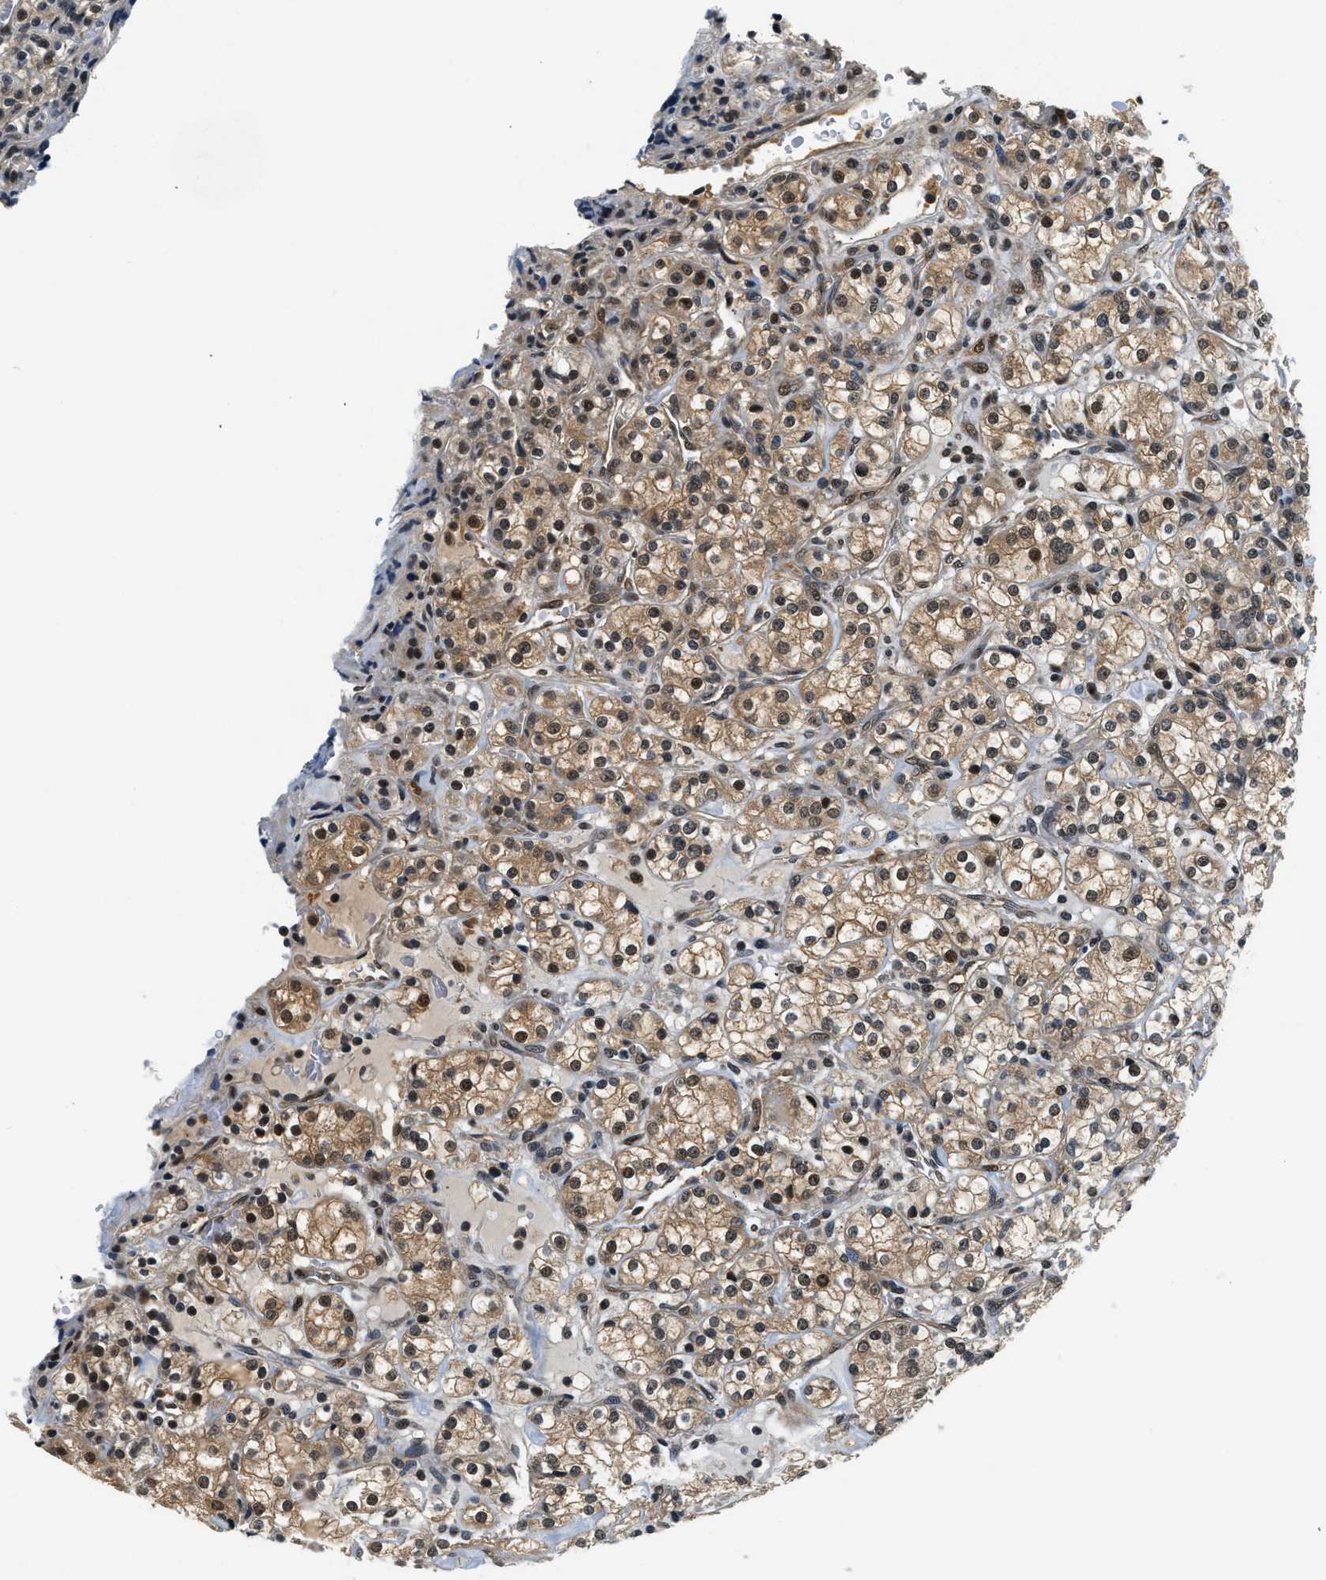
{"staining": {"intensity": "moderate", "quantity": ">75%", "location": "cytoplasmic/membranous,nuclear"}, "tissue": "renal cancer", "cell_type": "Tumor cells", "image_type": "cancer", "snomed": [{"axis": "morphology", "description": "Adenocarcinoma, NOS"}, {"axis": "topography", "description": "Kidney"}], "caption": "DAB (3,3'-diaminobenzidine) immunohistochemical staining of human renal cancer displays moderate cytoplasmic/membranous and nuclear protein expression in approximately >75% of tumor cells. (DAB IHC, brown staining for protein, blue staining for nuclei).", "gene": "PSMD3", "patient": {"sex": "male", "age": 77}}